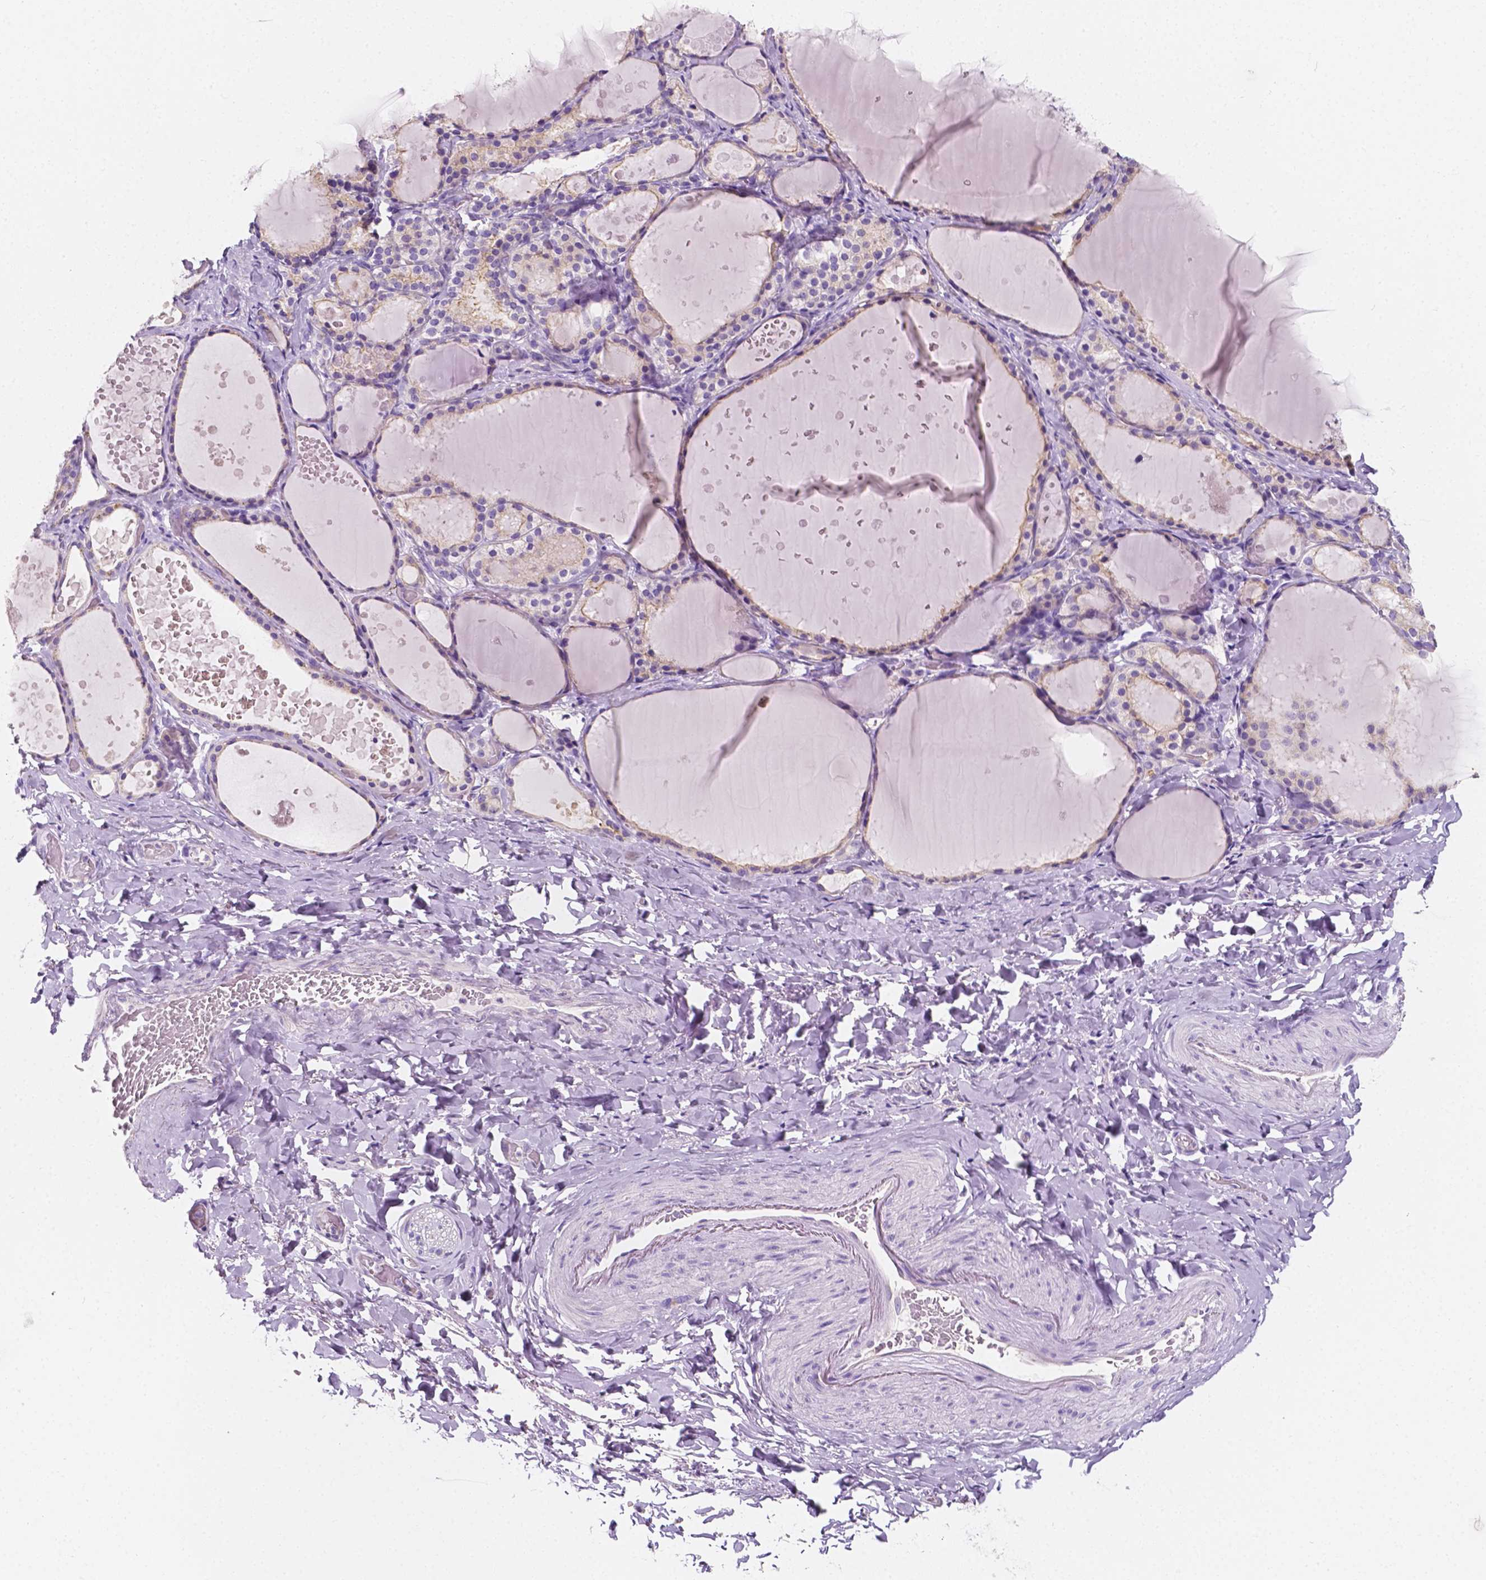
{"staining": {"intensity": "negative", "quantity": "none", "location": "none"}, "tissue": "thyroid gland", "cell_type": "Glandular cells", "image_type": "normal", "snomed": [{"axis": "morphology", "description": "Normal tissue, NOS"}, {"axis": "topography", "description": "Thyroid gland"}], "caption": "This is an immunohistochemistry (IHC) histopathology image of benign human thyroid gland. There is no positivity in glandular cells.", "gene": "SIRT2", "patient": {"sex": "female", "age": 56}}